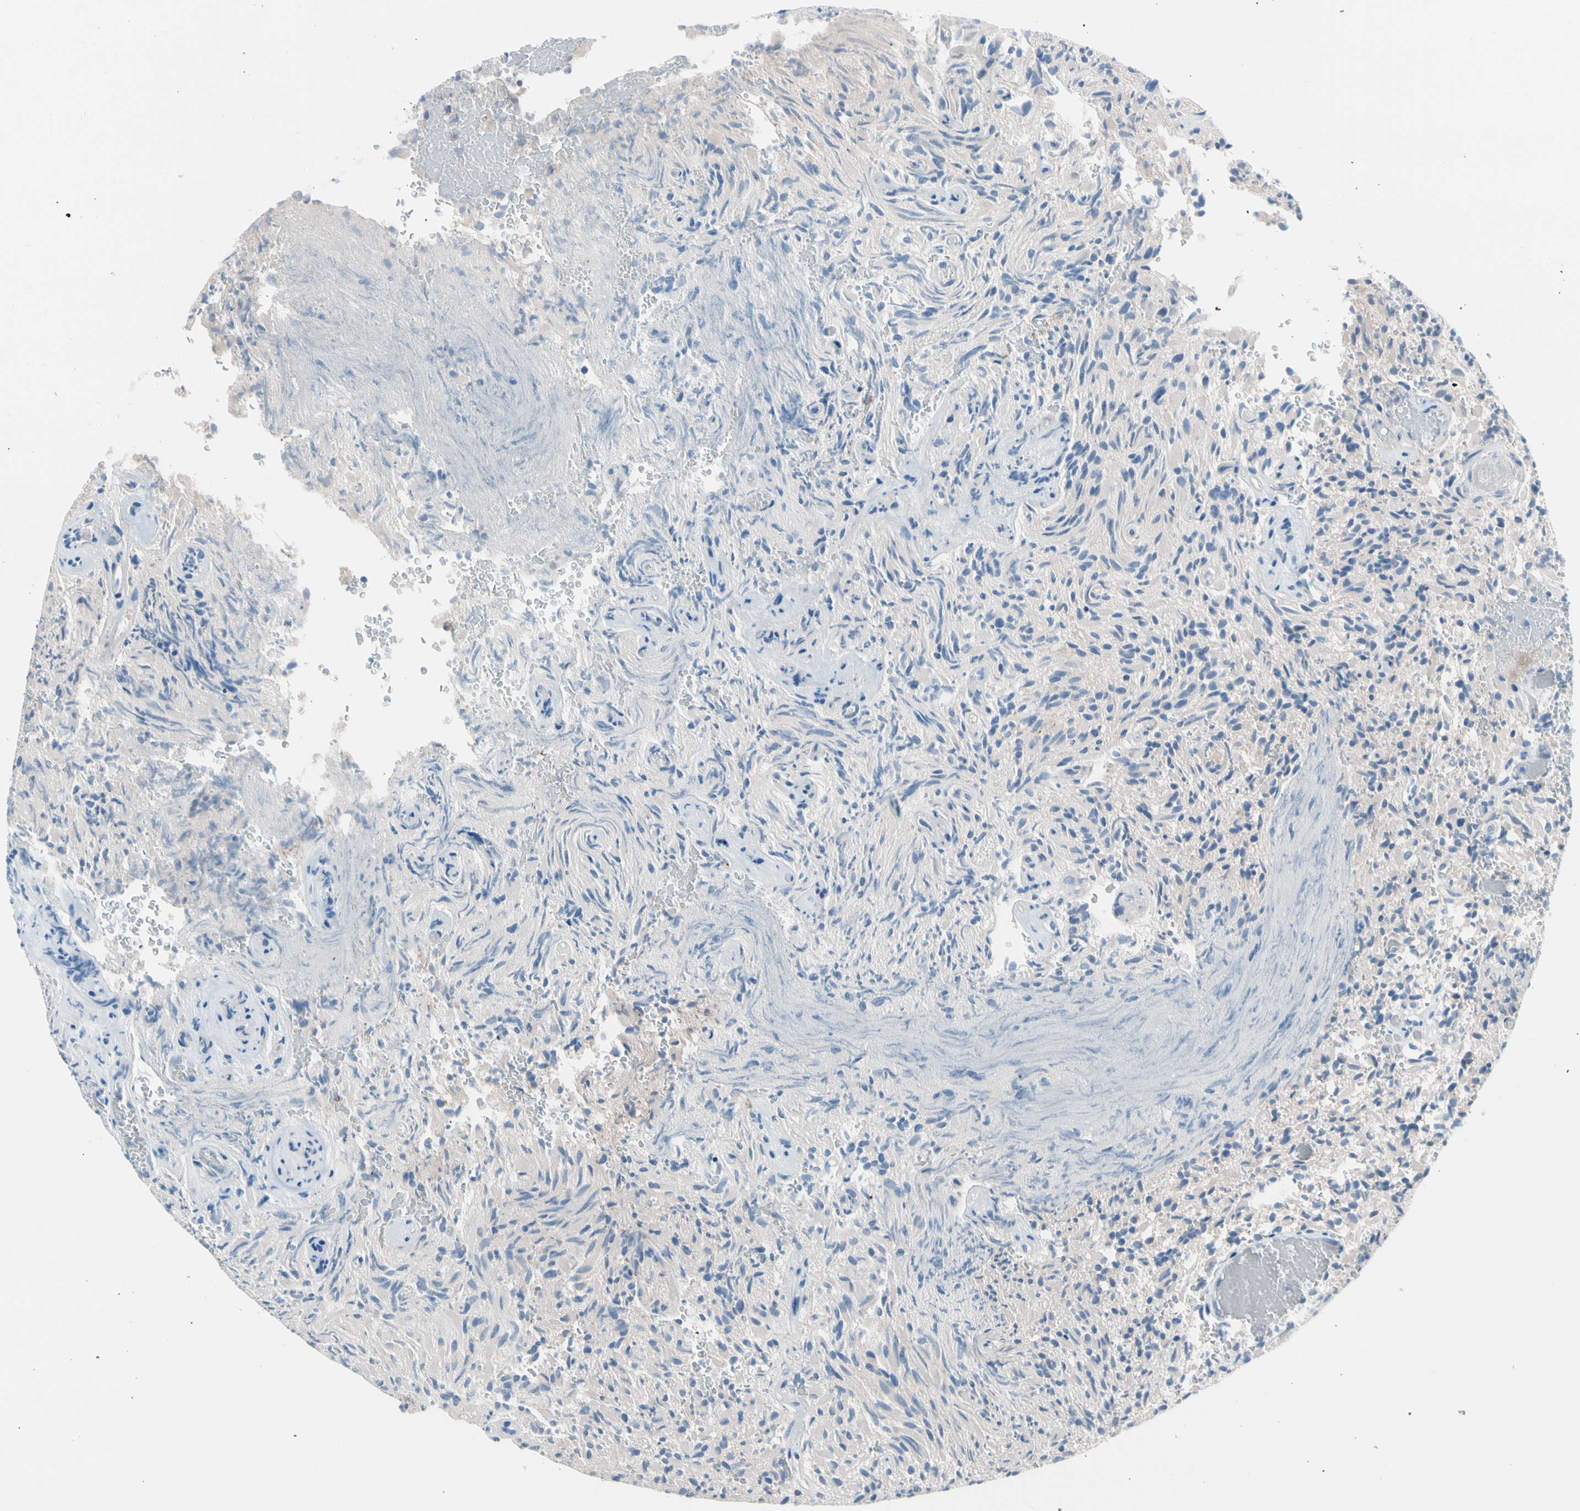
{"staining": {"intensity": "weak", "quantity": "<25%", "location": "cytoplasmic/membranous"}, "tissue": "glioma", "cell_type": "Tumor cells", "image_type": "cancer", "snomed": [{"axis": "morphology", "description": "Glioma, malignant, High grade"}, {"axis": "topography", "description": "Brain"}], "caption": "Tumor cells are negative for brown protein staining in malignant high-grade glioma.", "gene": "CASQ1", "patient": {"sex": "male", "age": 71}}